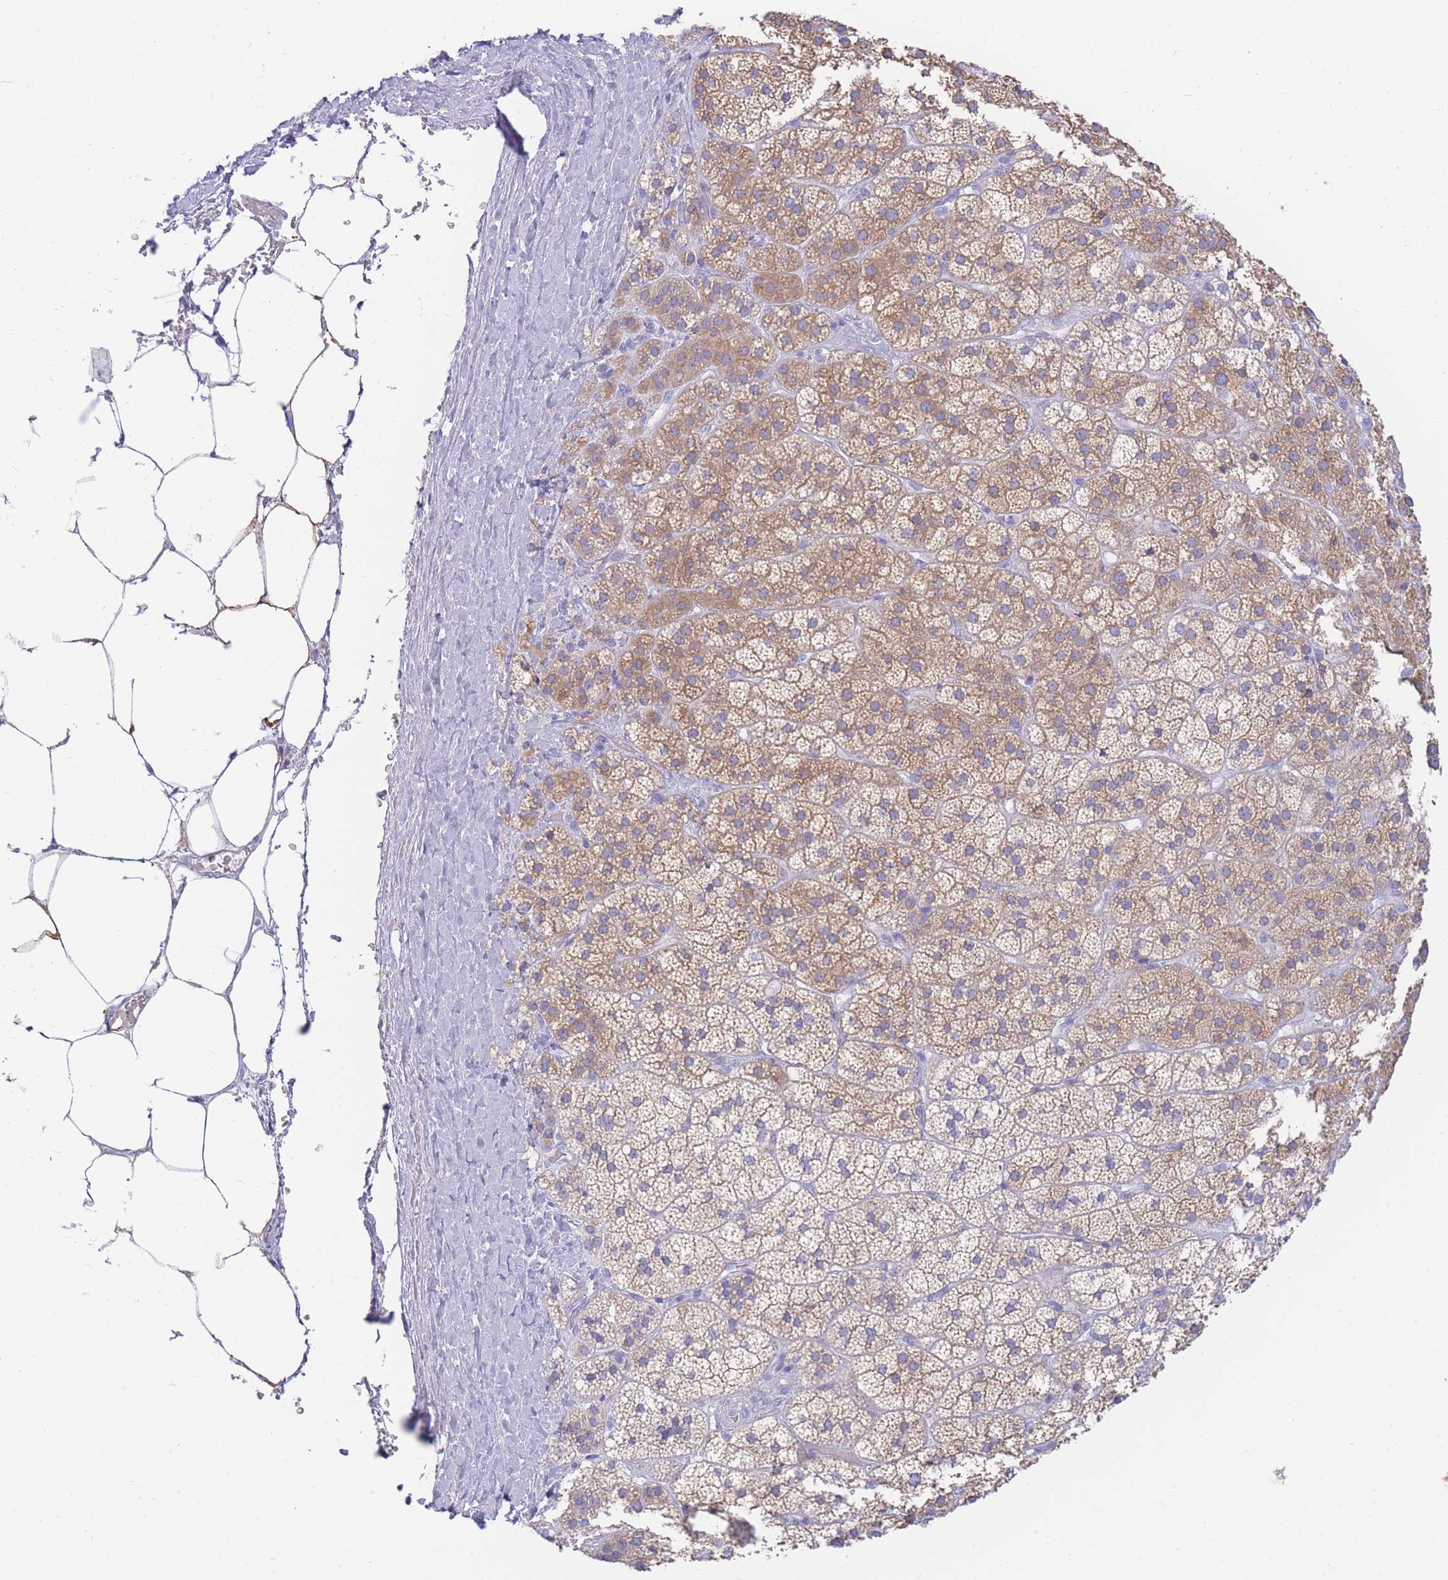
{"staining": {"intensity": "moderate", "quantity": "25%-75%", "location": "cytoplasmic/membranous"}, "tissue": "adrenal gland", "cell_type": "Glandular cells", "image_type": "normal", "snomed": [{"axis": "morphology", "description": "Normal tissue, NOS"}, {"axis": "topography", "description": "Adrenal gland"}], "caption": "Adrenal gland stained with immunohistochemistry (IHC) exhibits moderate cytoplasmic/membranous positivity in about 25%-75% of glandular cells. The protein is stained brown, and the nuclei are stained in blue (DAB (3,3'-diaminobenzidine) IHC with brightfield microscopy, high magnification).", "gene": "LRRC37A2", "patient": {"sex": "female", "age": 70}}